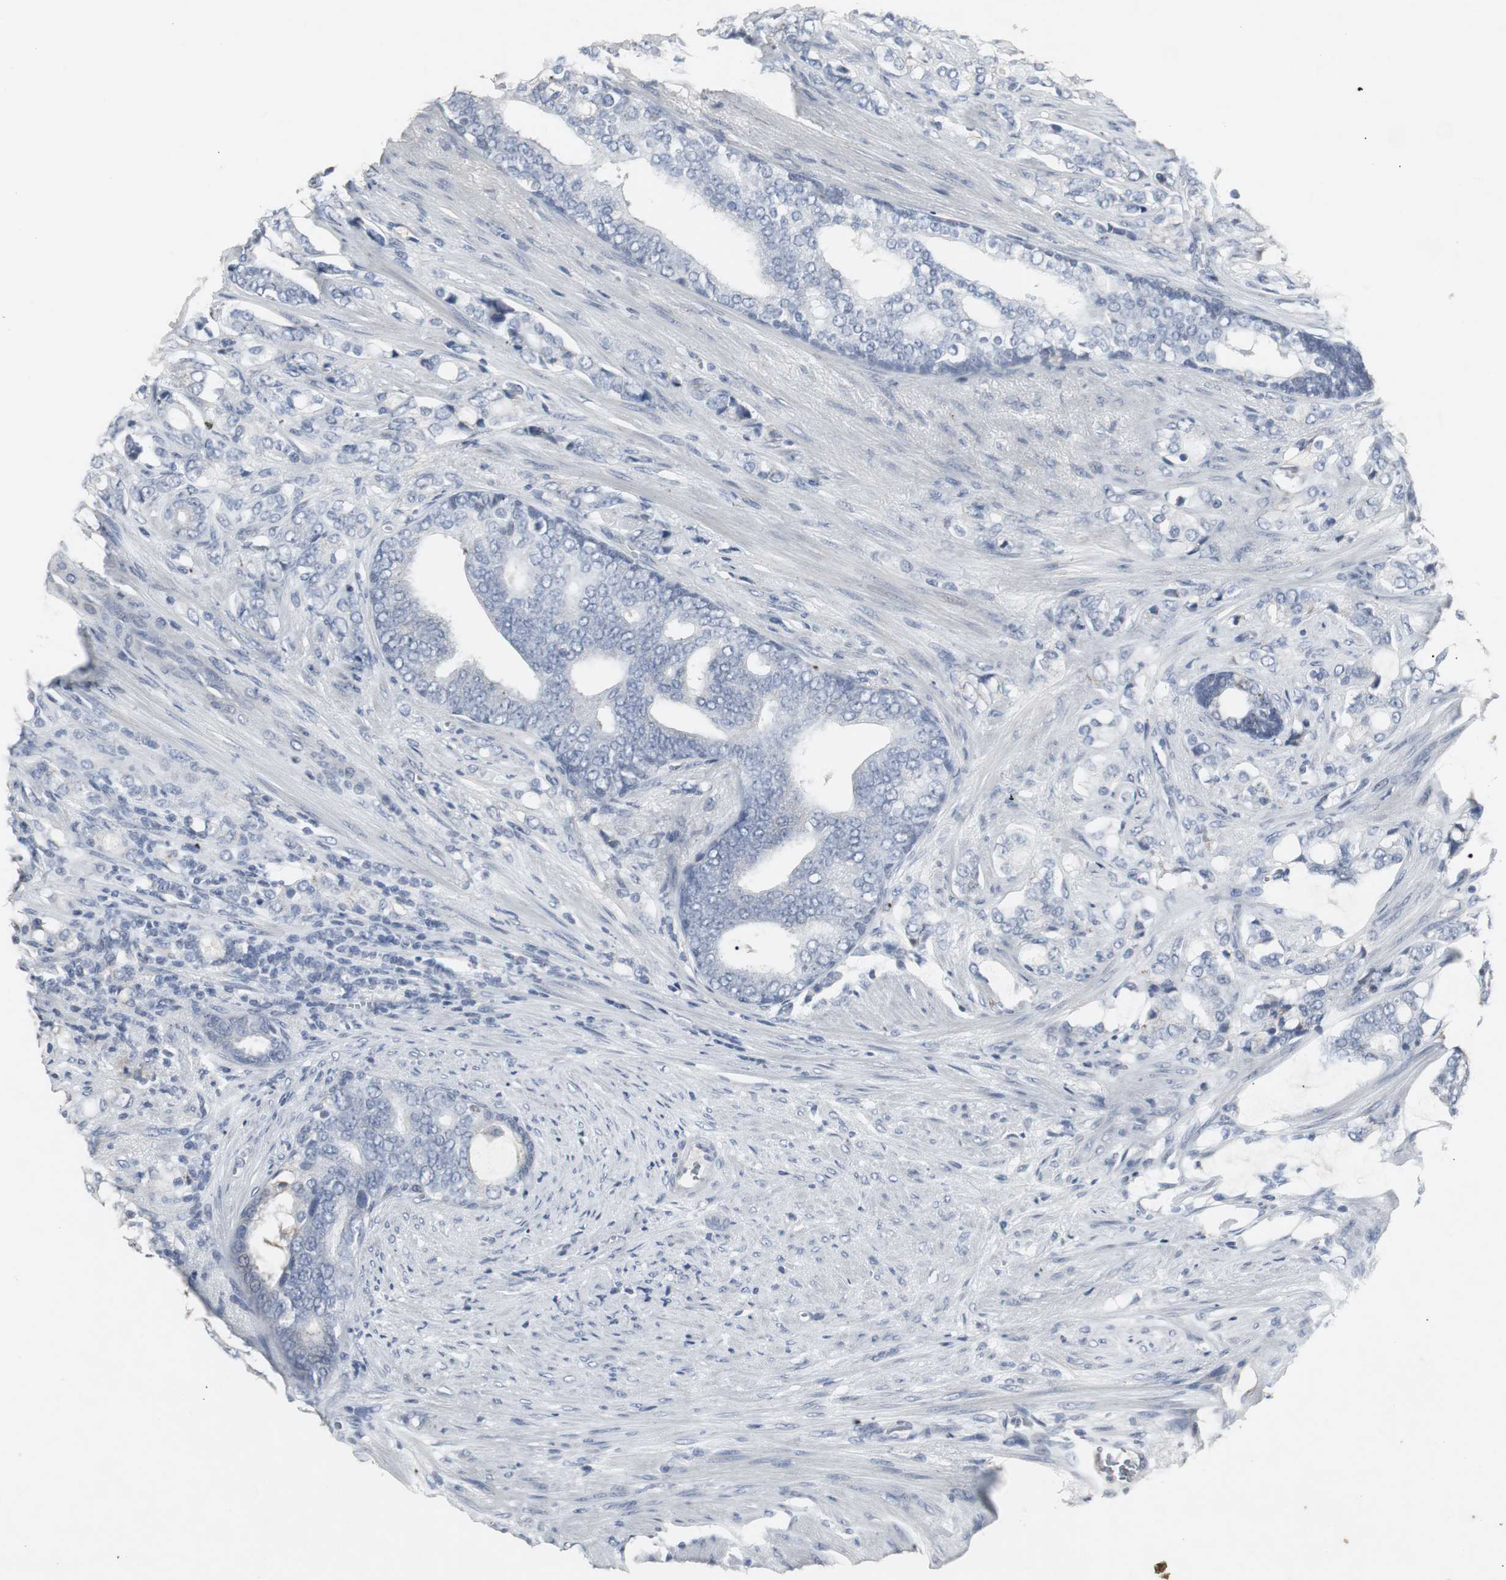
{"staining": {"intensity": "negative", "quantity": "none", "location": "none"}, "tissue": "prostate cancer", "cell_type": "Tumor cells", "image_type": "cancer", "snomed": [{"axis": "morphology", "description": "Adenocarcinoma, Low grade"}, {"axis": "topography", "description": "Prostate"}], "caption": "There is no significant staining in tumor cells of adenocarcinoma (low-grade) (prostate).", "gene": "ACAA1", "patient": {"sex": "male", "age": 58}}